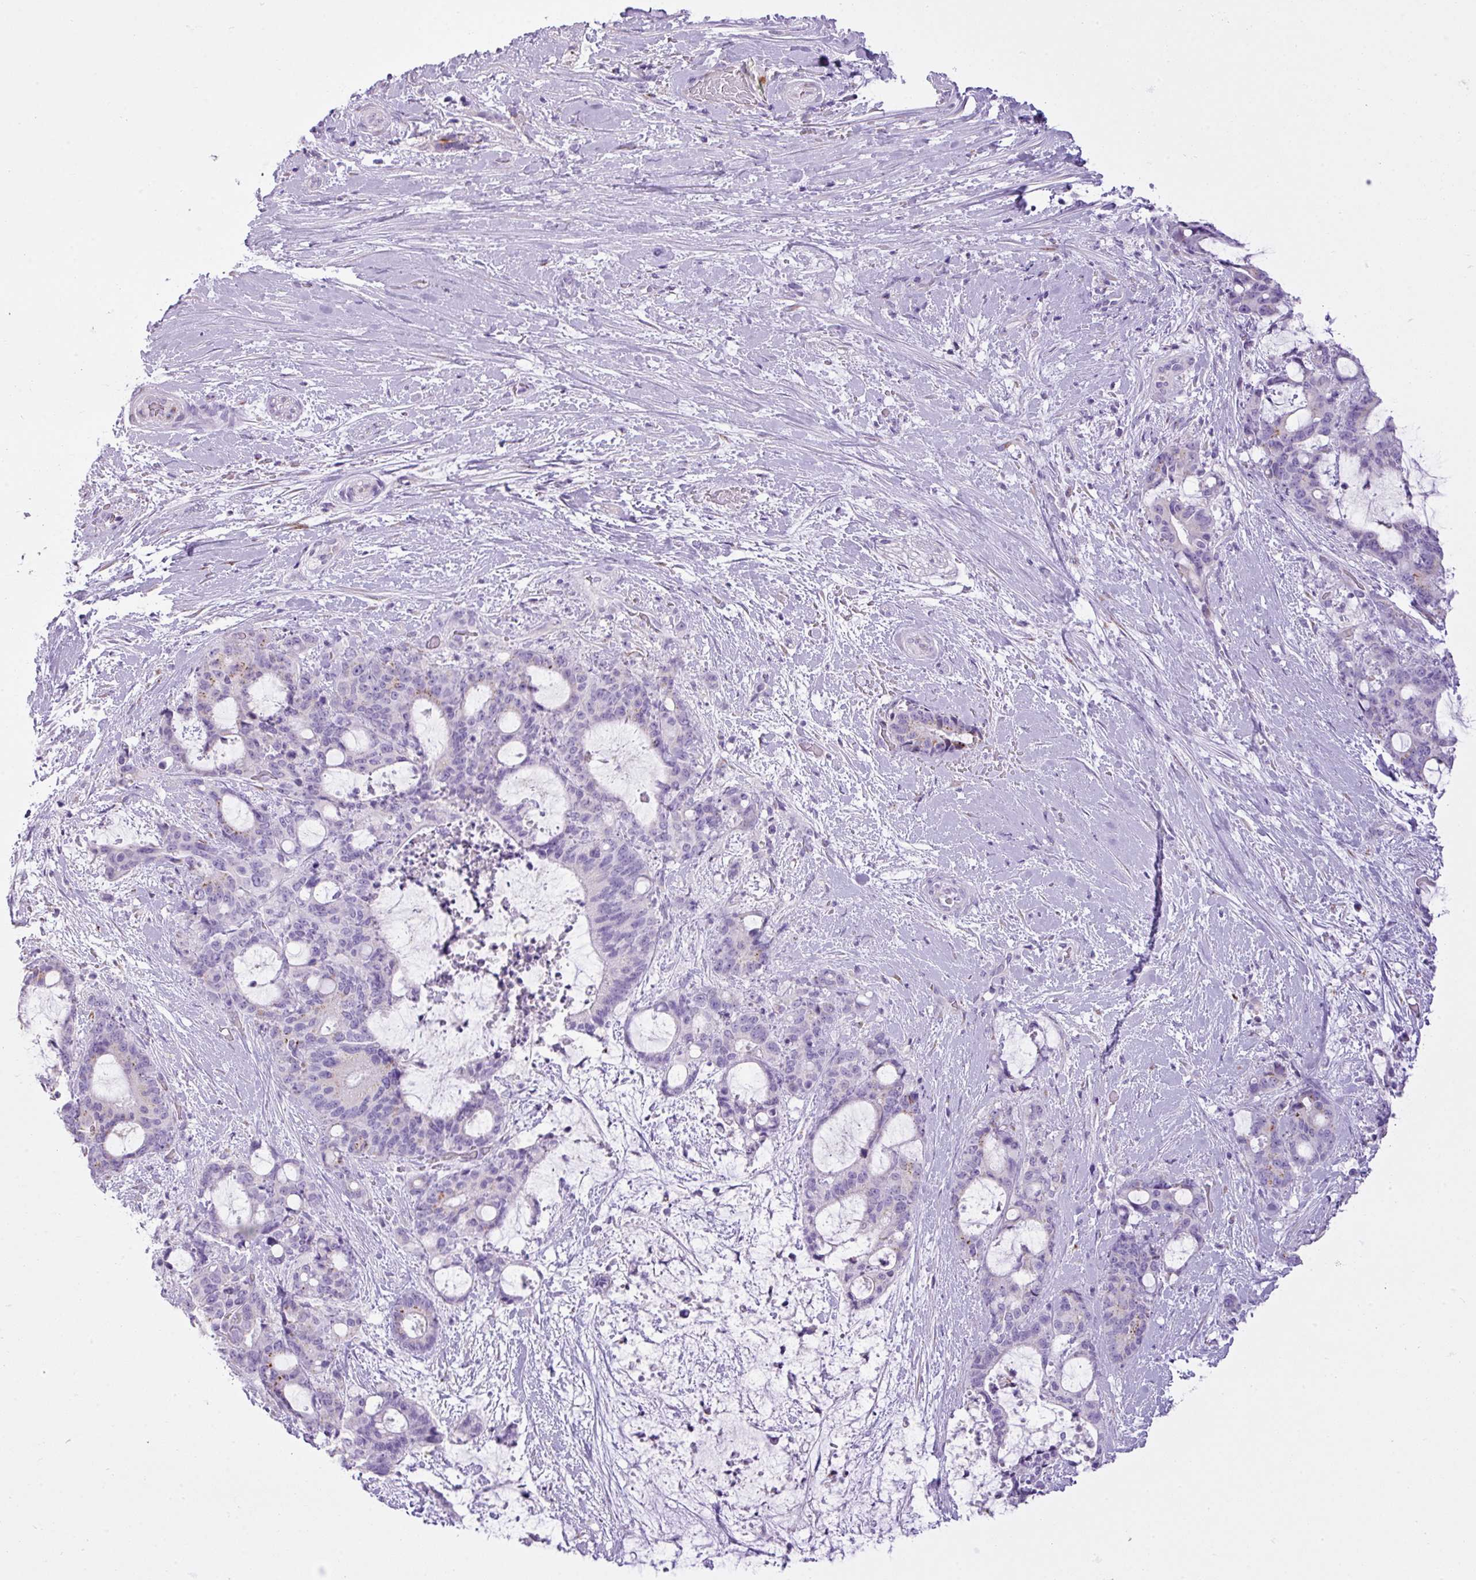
{"staining": {"intensity": "negative", "quantity": "none", "location": "none"}, "tissue": "liver cancer", "cell_type": "Tumor cells", "image_type": "cancer", "snomed": [{"axis": "morphology", "description": "Normal tissue, NOS"}, {"axis": "morphology", "description": "Cholangiocarcinoma"}, {"axis": "topography", "description": "Liver"}, {"axis": "topography", "description": "Peripheral nerve tissue"}], "caption": "The micrograph reveals no staining of tumor cells in liver cancer (cholangiocarcinoma).", "gene": "FAM43A", "patient": {"sex": "female", "age": 73}}